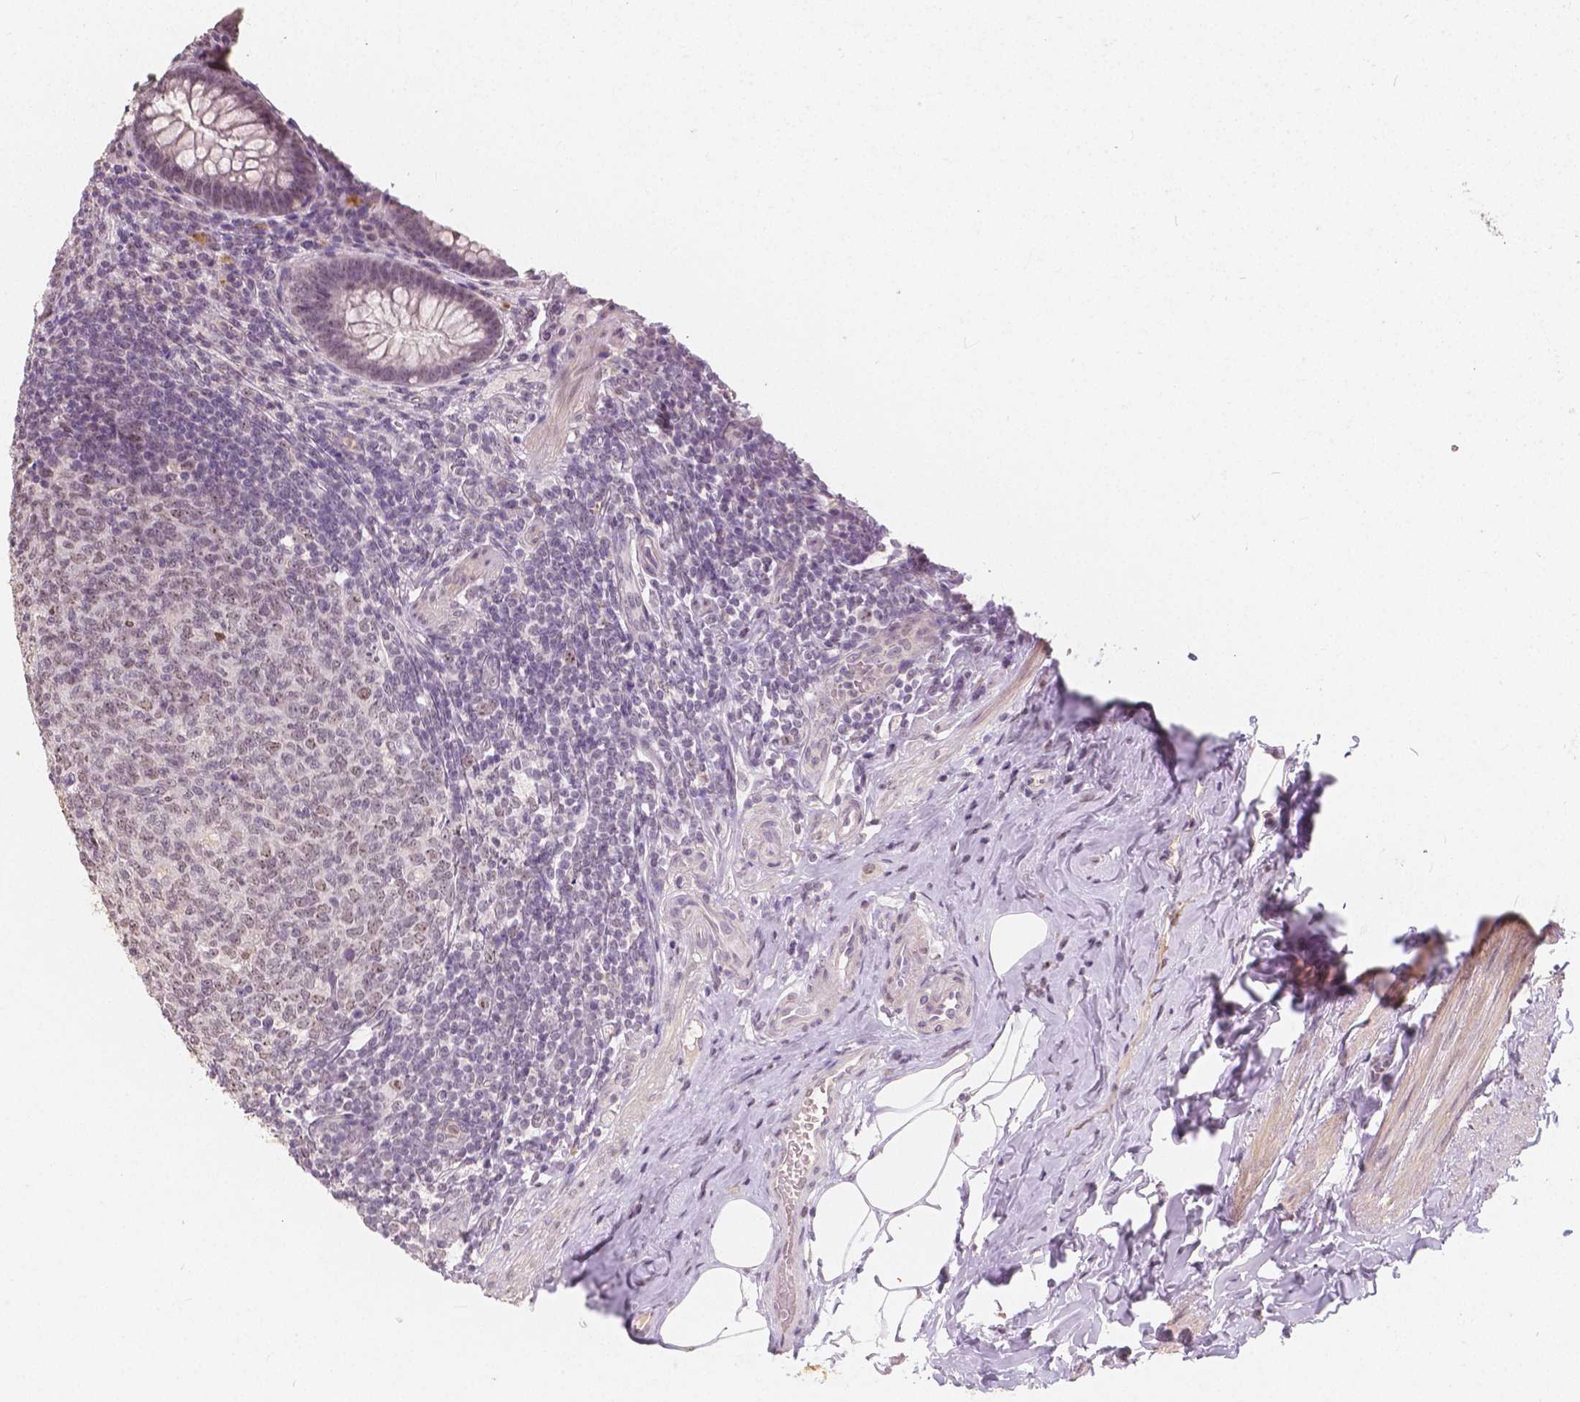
{"staining": {"intensity": "weak", "quantity": "25%-75%", "location": "nuclear"}, "tissue": "appendix", "cell_type": "Glandular cells", "image_type": "normal", "snomed": [{"axis": "morphology", "description": "Normal tissue, NOS"}, {"axis": "topography", "description": "Appendix"}], "caption": "Protein staining of benign appendix reveals weak nuclear positivity in approximately 25%-75% of glandular cells. The protein is shown in brown color, while the nuclei are stained blue.", "gene": "NOLC1", "patient": {"sex": "male", "age": 47}}